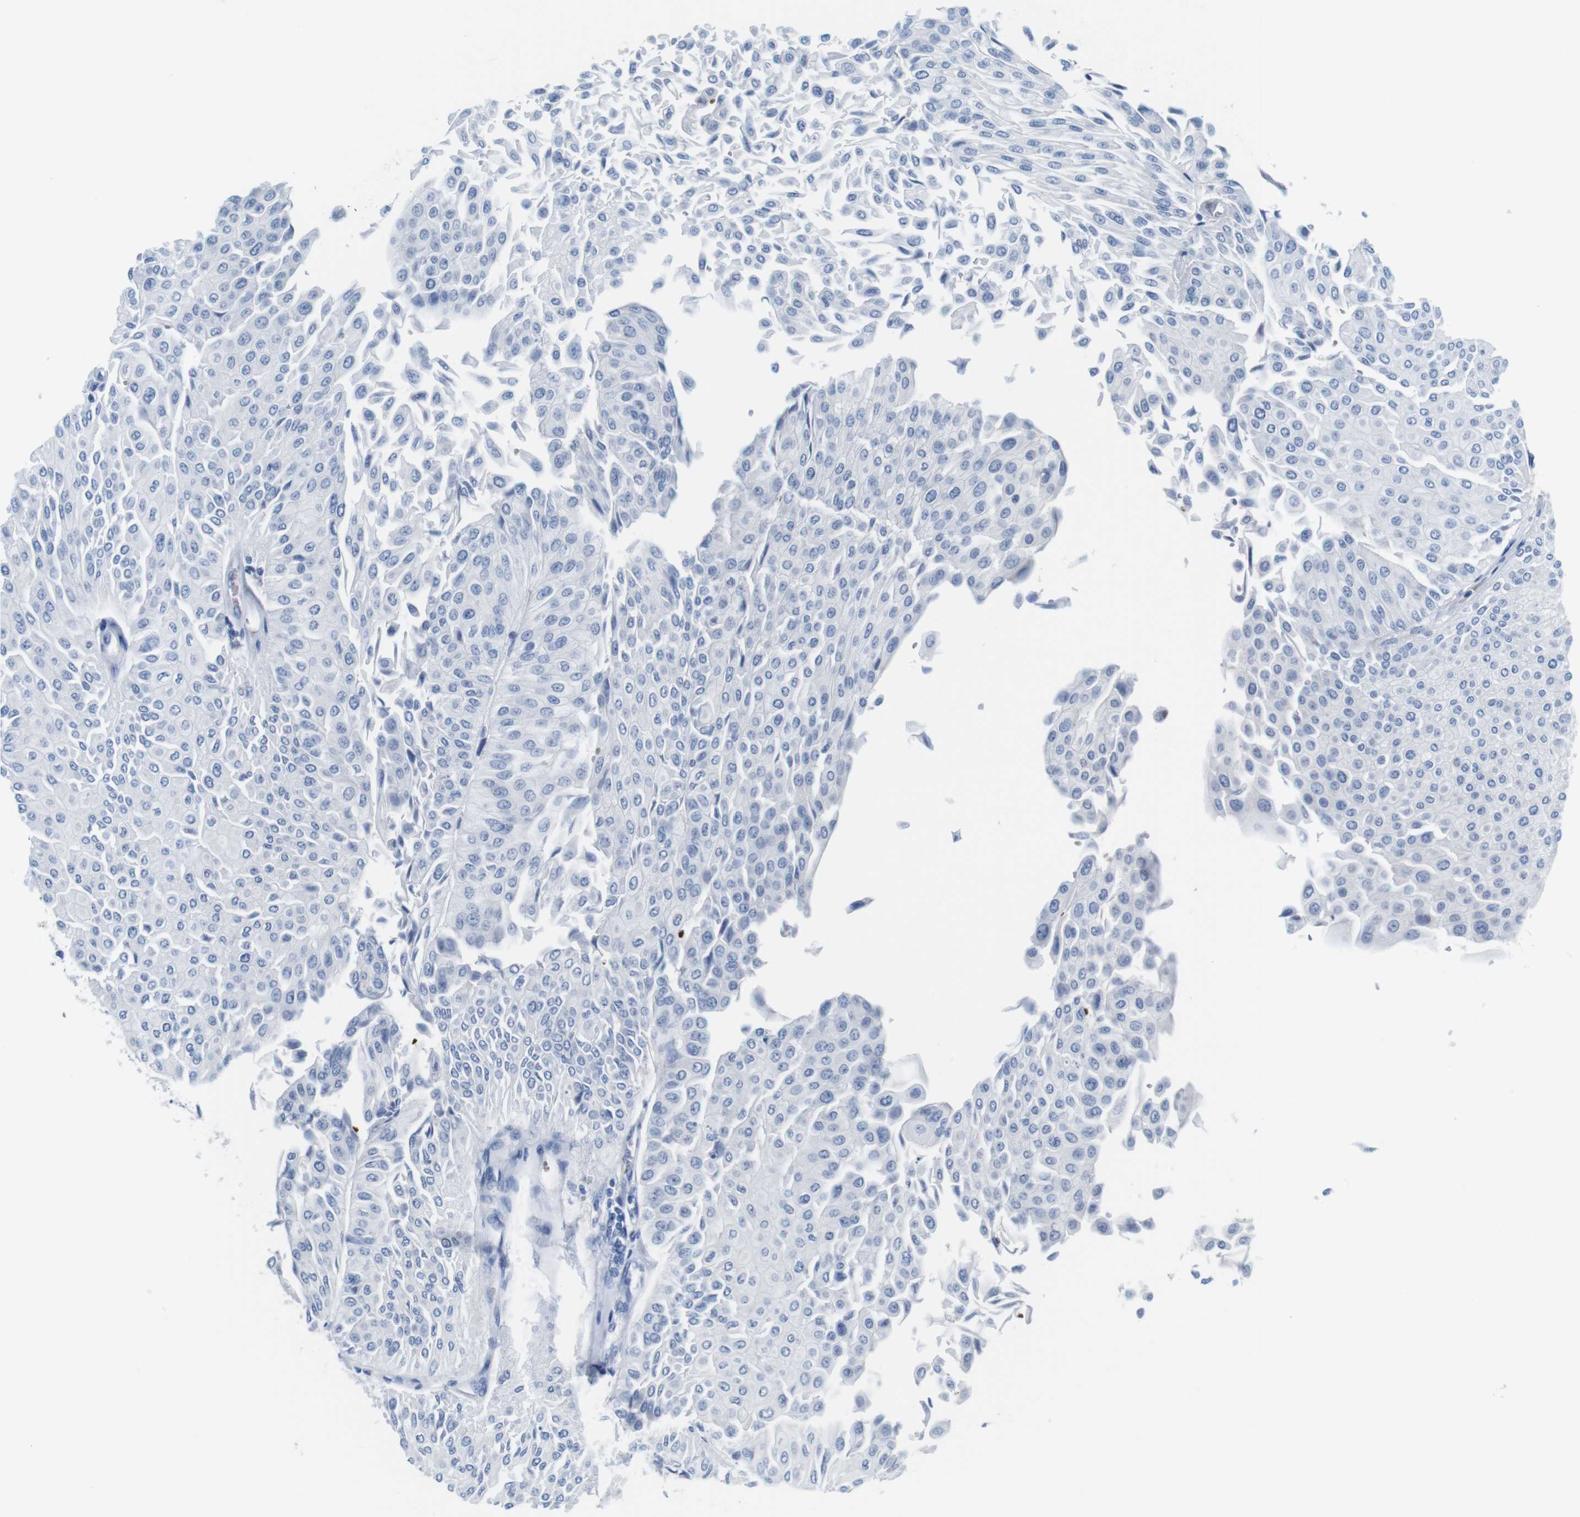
{"staining": {"intensity": "negative", "quantity": "none", "location": "none"}, "tissue": "urothelial cancer", "cell_type": "Tumor cells", "image_type": "cancer", "snomed": [{"axis": "morphology", "description": "Urothelial carcinoma, Low grade"}, {"axis": "topography", "description": "Urinary bladder"}], "caption": "Micrograph shows no significant protein expression in tumor cells of urothelial carcinoma (low-grade).", "gene": "IGSF8", "patient": {"sex": "male", "age": 67}}